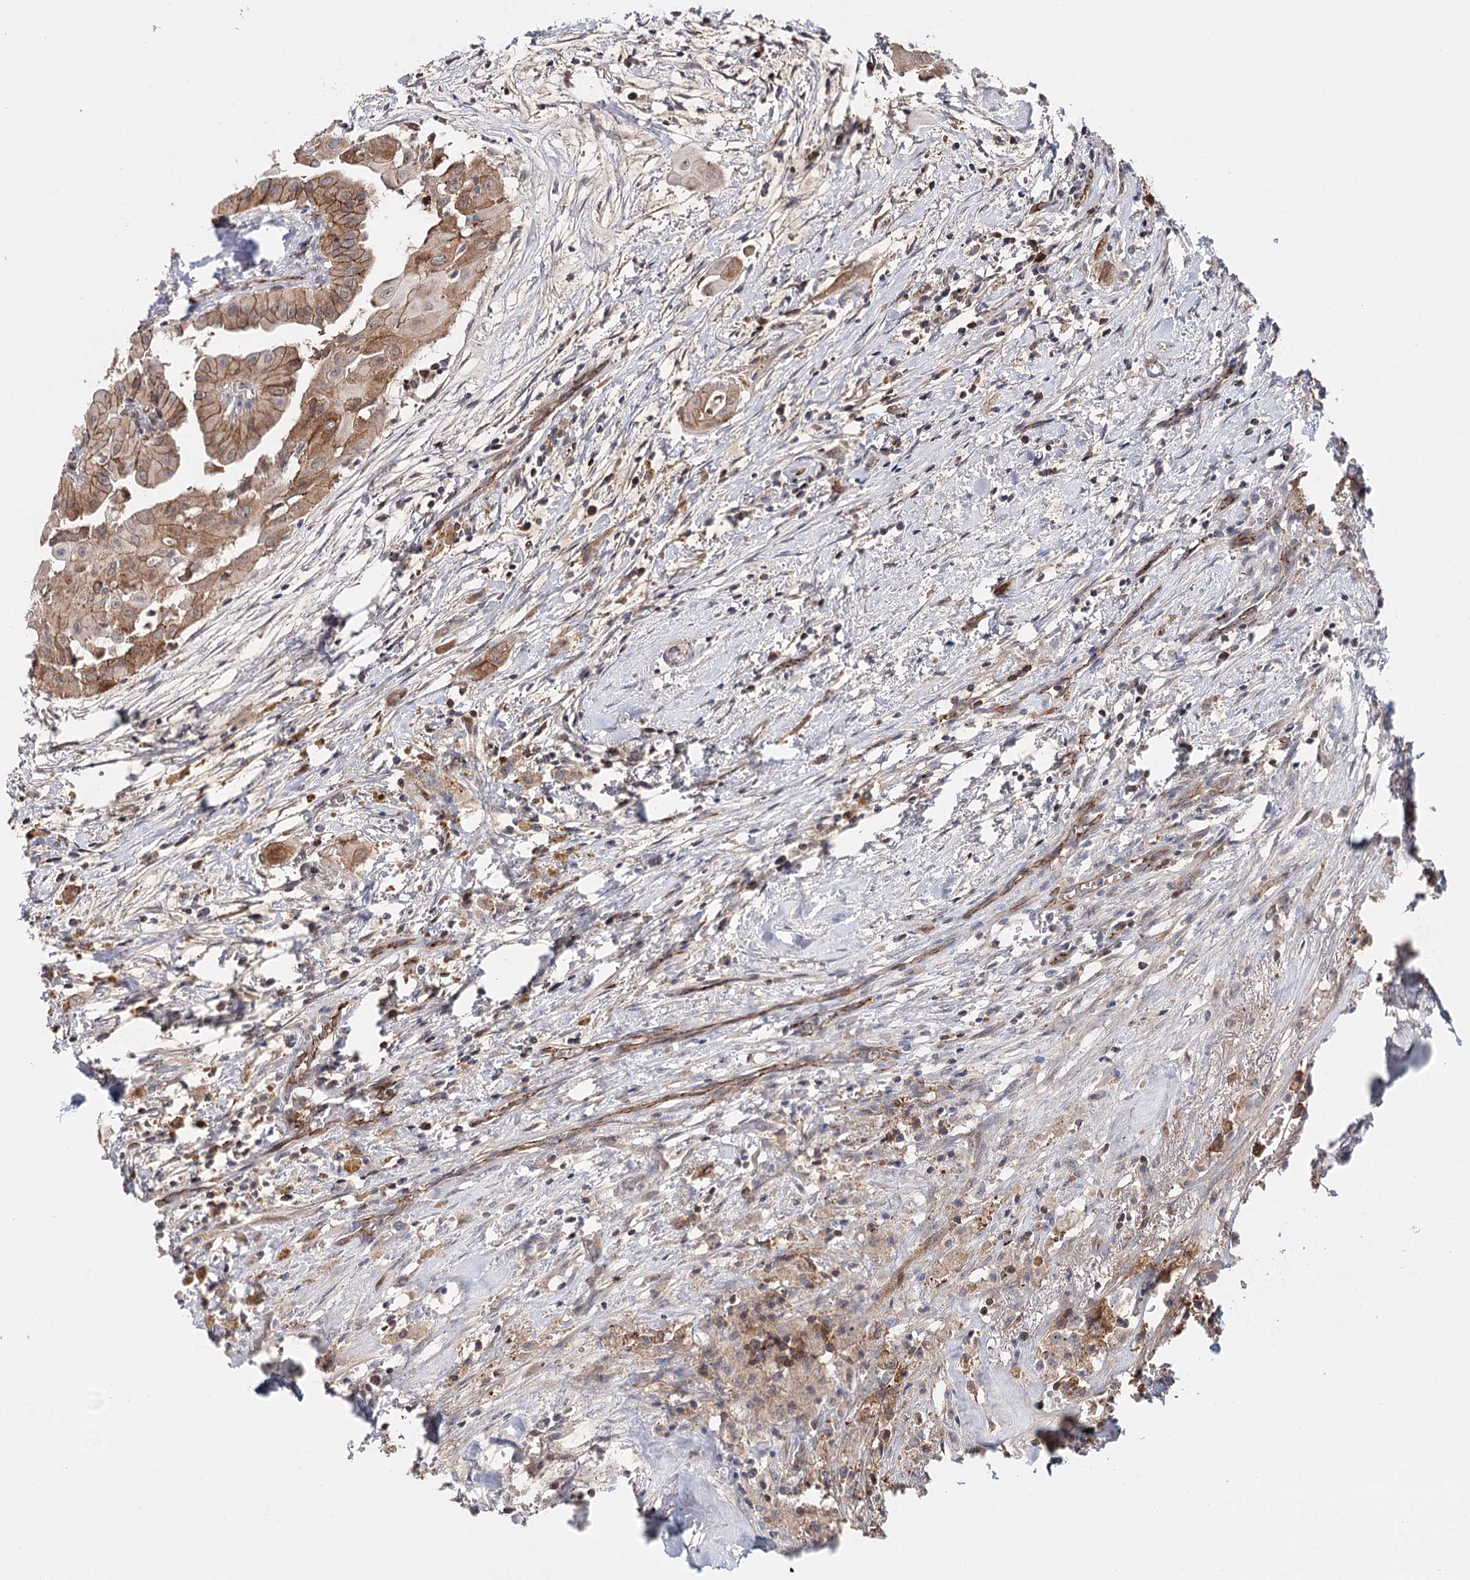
{"staining": {"intensity": "moderate", "quantity": ">75%", "location": "cytoplasmic/membranous"}, "tissue": "thyroid cancer", "cell_type": "Tumor cells", "image_type": "cancer", "snomed": [{"axis": "morphology", "description": "Papillary adenocarcinoma, NOS"}, {"axis": "topography", "description": "Thyroid gland"}], "caption": "The immunohistochemical stain shows moderate cytoplasmic/membranous expression in tumor cells of thyroid papillary adenocarcinoma tissue.", "gene": "PKP4", "patient": {"sex": "female", "age": 59}}